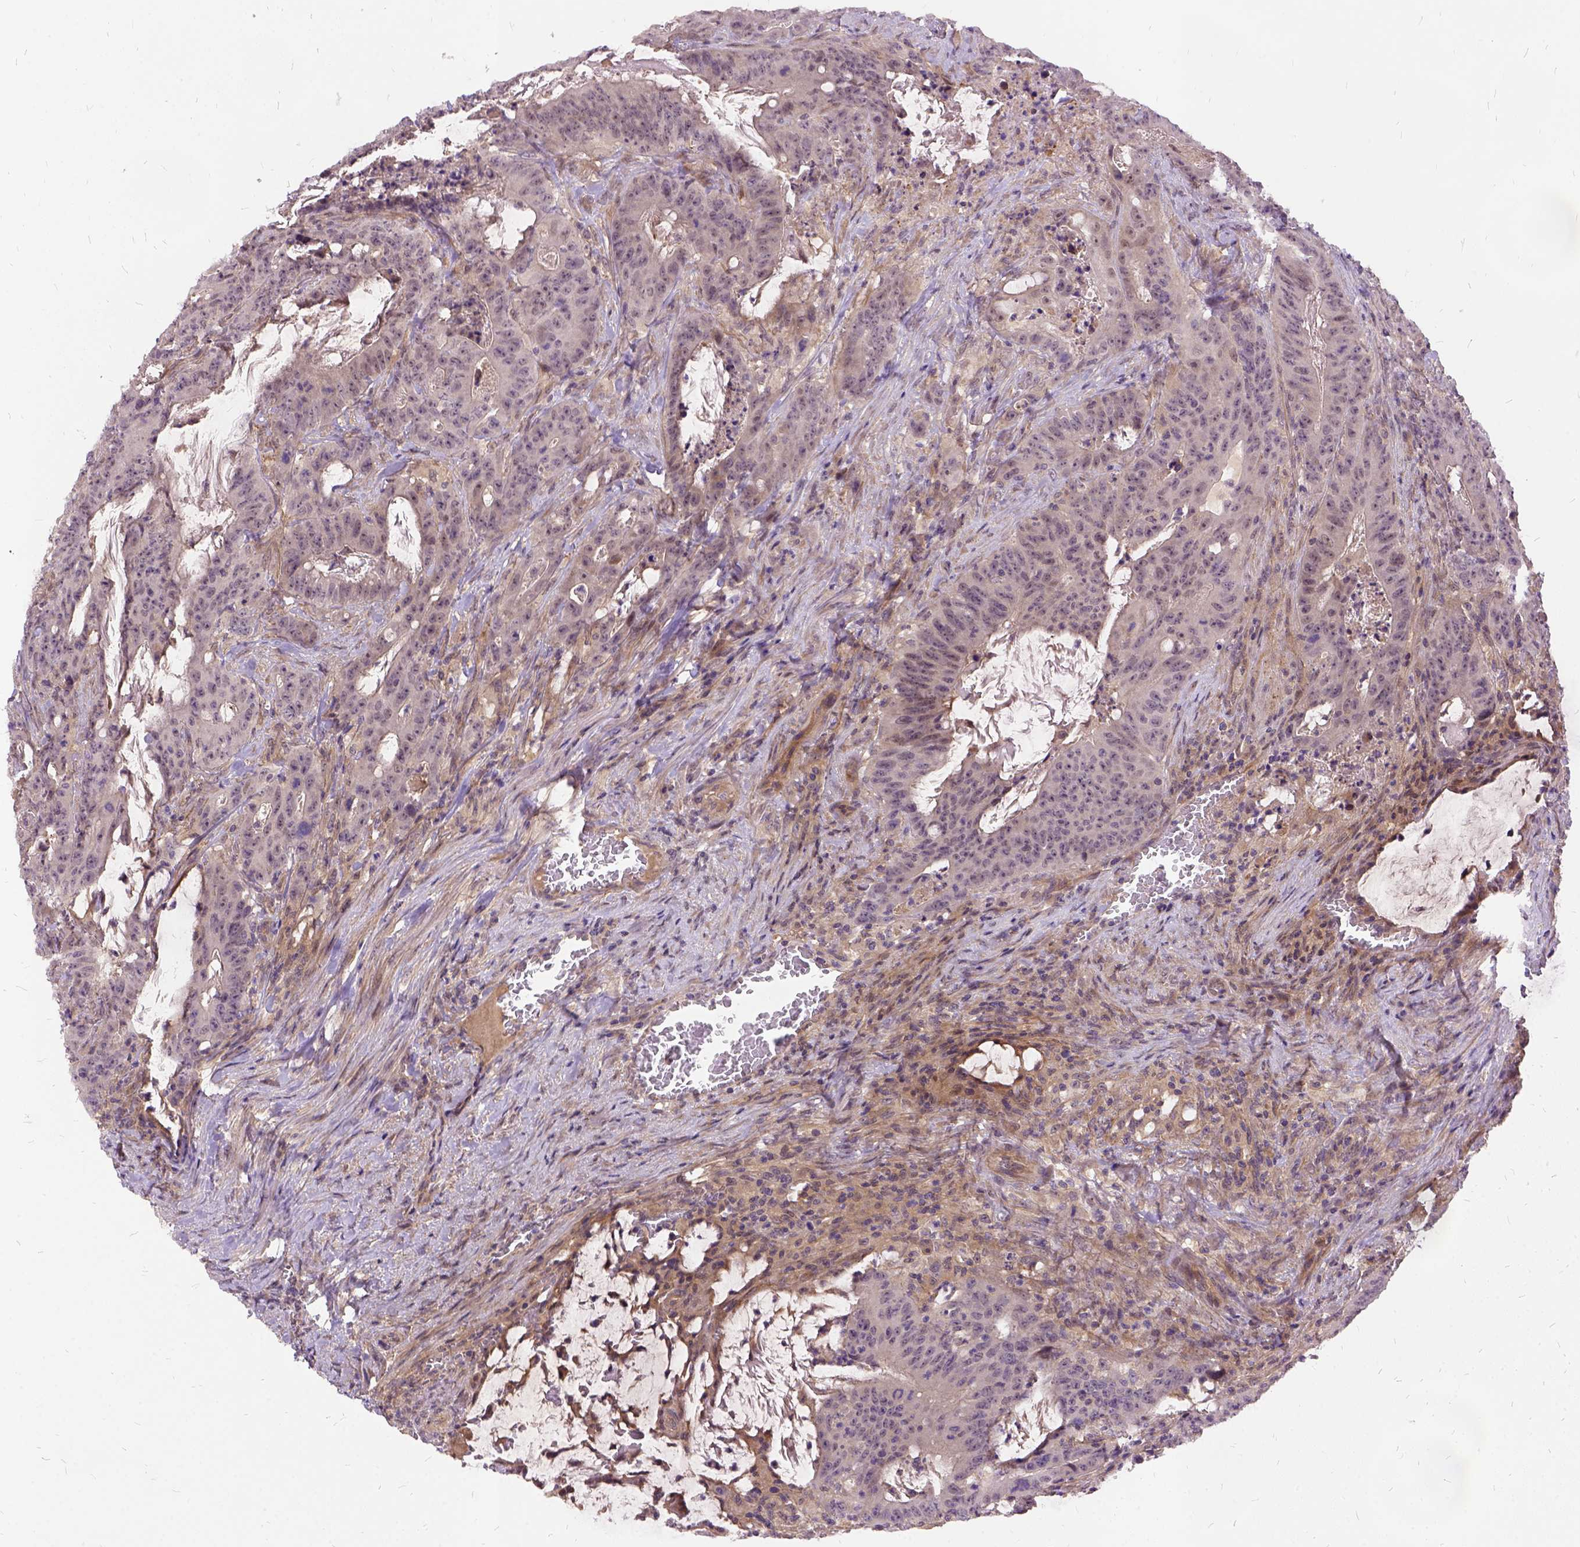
{"staining": {"intensity": "moderate", "quantity": "<25%", "location": "cytoplasmic/membranous"}, "tissue": "colorectal cancer", "cell_type": "Tumor cells", "image_type": "cancer", "snomed": [{"axis": "morphology", "description": "Adenocarcinoma, NOS"}, {"axis": "topography", "description": "Colon"}], "caption": "Colorectal cancer (adenocarcinoma) tissue displays moderate cytoplasmic/membranous positivity in approximately <25% of tumor cells", "gene": "ILRUN", "patient": {"sex": "male", "age": 33}}